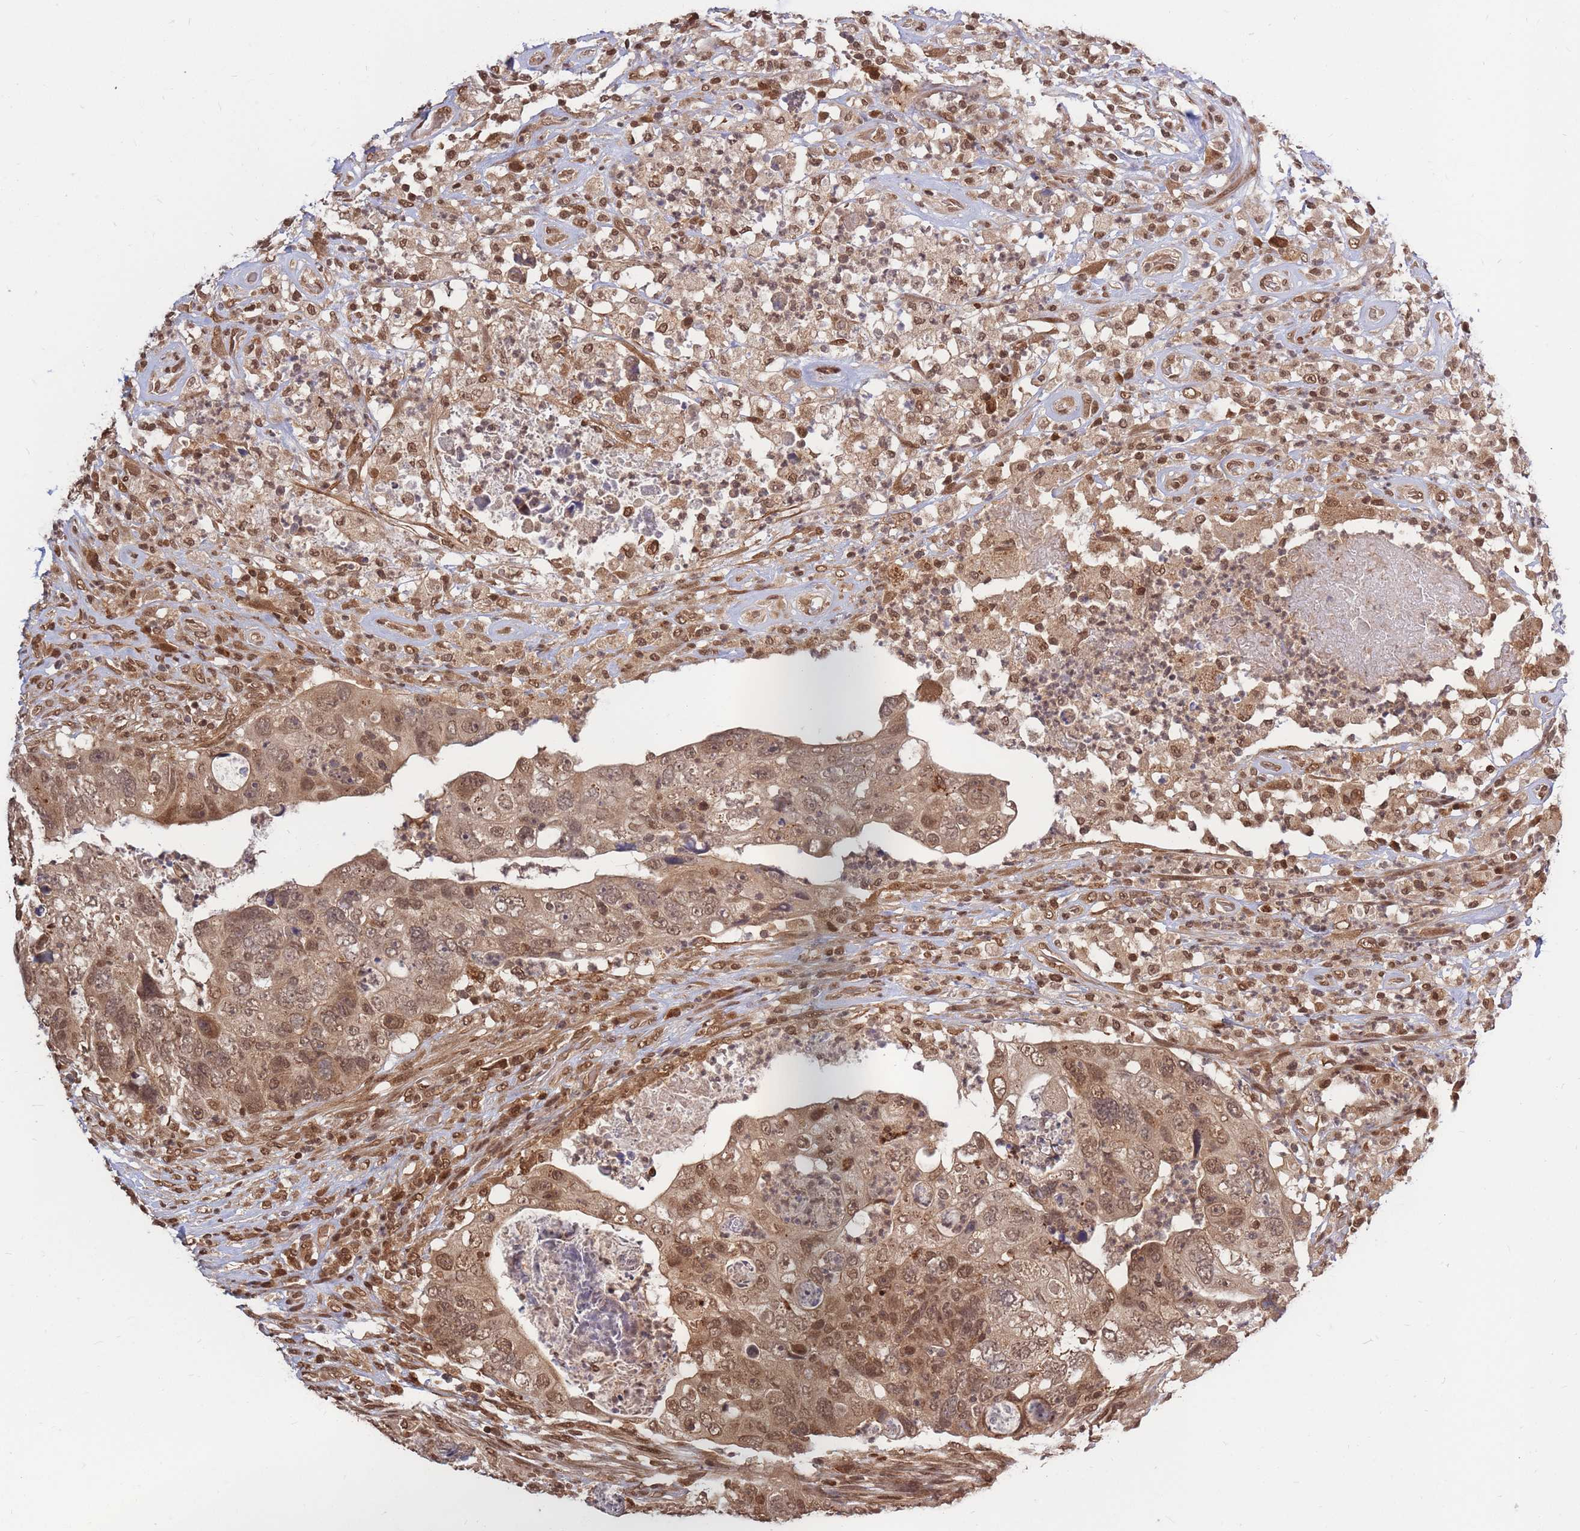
{"staining": {"intensity": "moderate", "quantity": ">75%", "location": "cytoplasmic/membranous,nuclear"}, "tissue": "colorectal cancer", "cell_type": "Tumor cells", "image_type": "cancer", "snomed": [{"axis": "morphology", "description": "Adenocarcinoma, NOS"}, {"axis": "topography", "description": "Rectum"}], "caption": "There is medium levels of moderate cytoplasmic/membranous and nuclear positivity in tumor cells of colorectal adenocarcinoma, as demonstrated by immunohistochemical staining (brown color).", "gene": "SRA1", "patient": {"sex": "male", "age": 59}}